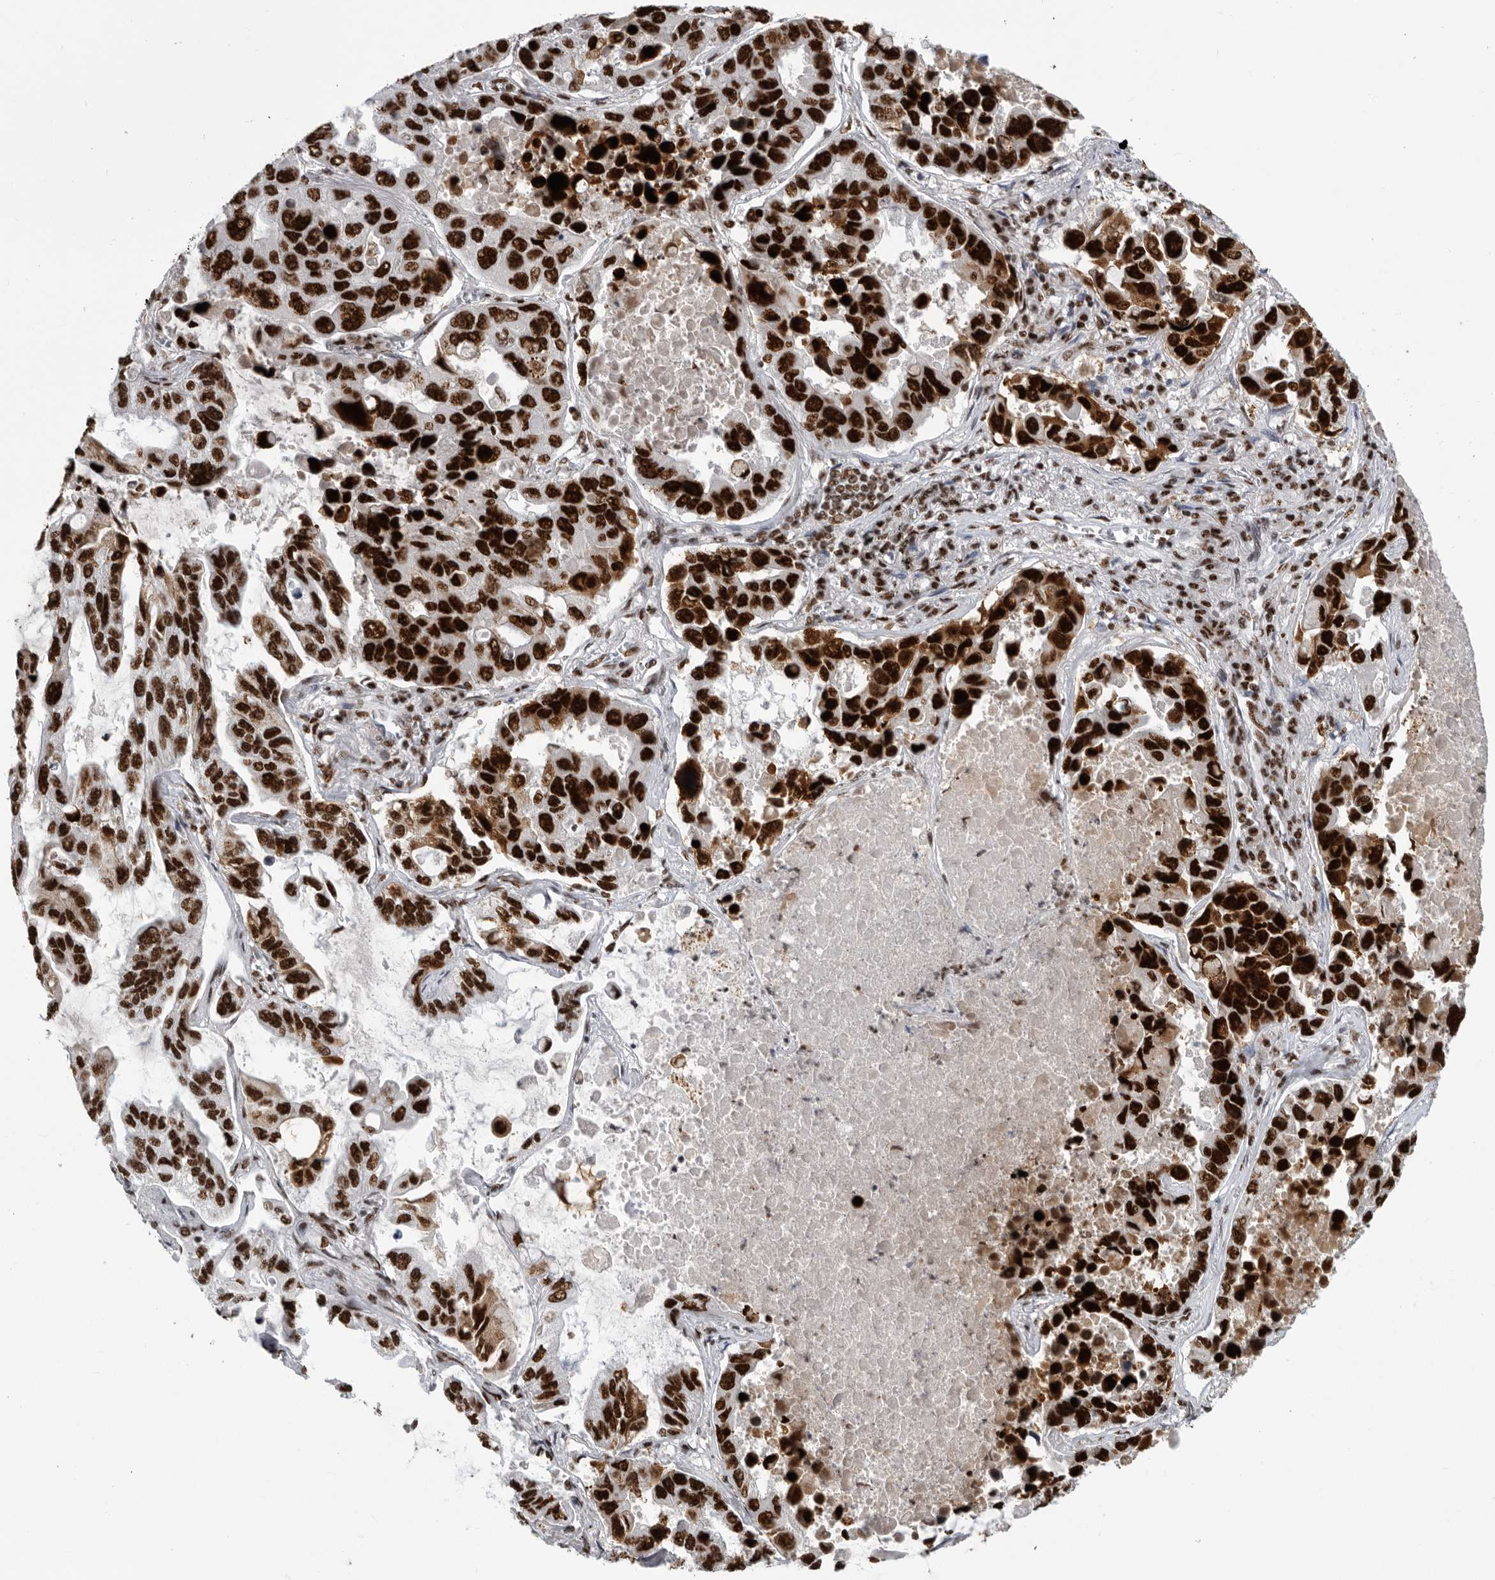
{"staining": {"intensity": "strong", "quantity": ">75%", "location": "nuclear"}, "tissue": "lung cancer", "cell_type": "Tumor cells", "image_type": "cancer", "snomed": [{"axis": "morphology", "description": "Adenocarcinoma, NOS"}, {"axis": "topography", "description": "Lung"}], "caption": "About >75% of tumor cells in lung adenocarcinoma reveal strong nuclear protein positivity as visualized by brown immunohistochemical staining.", "gene": "BCLAF1", "patient": {"sex": "male", "age": 64}}